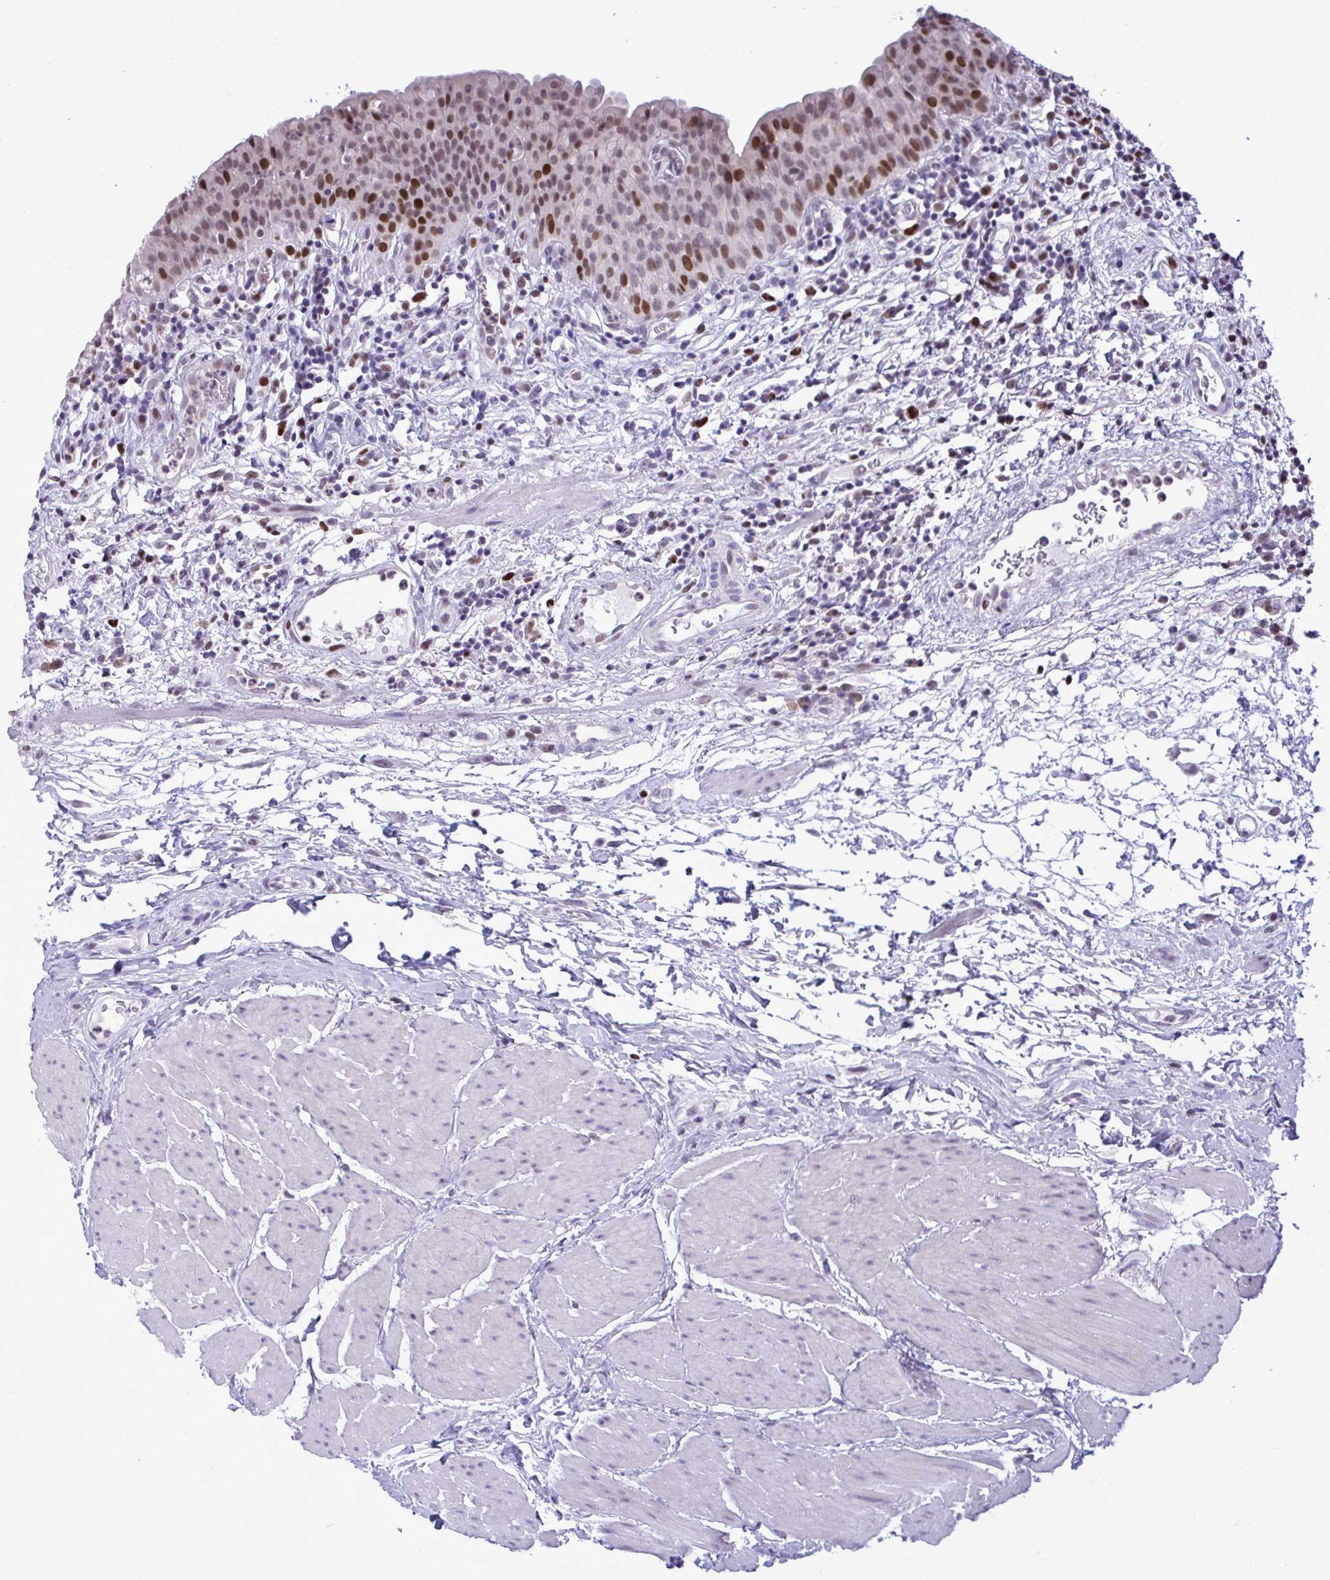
{"staining": {"intensity": "strong", "quantity": "25%-75%", "location": "nuclear"}, "tissue": "urinary bladder", "cell_type": "Urothelial cells", "image_type": "normal", "snomed": [{"axis": "morphology", "description": "Normal tissue, NOS"}, {"axis": "morphology", "description": "Inflammation, NOS"}, {"axis": "topography", "description": "Urinary bladder"}], "caption": "Protein staining exhibits strong nuclear positivity in approximately 25%-75% of urothelial cells in benign urinary bladder.", "gene": "C1QL2", "patient": {"sex": "male", "age": 57}}